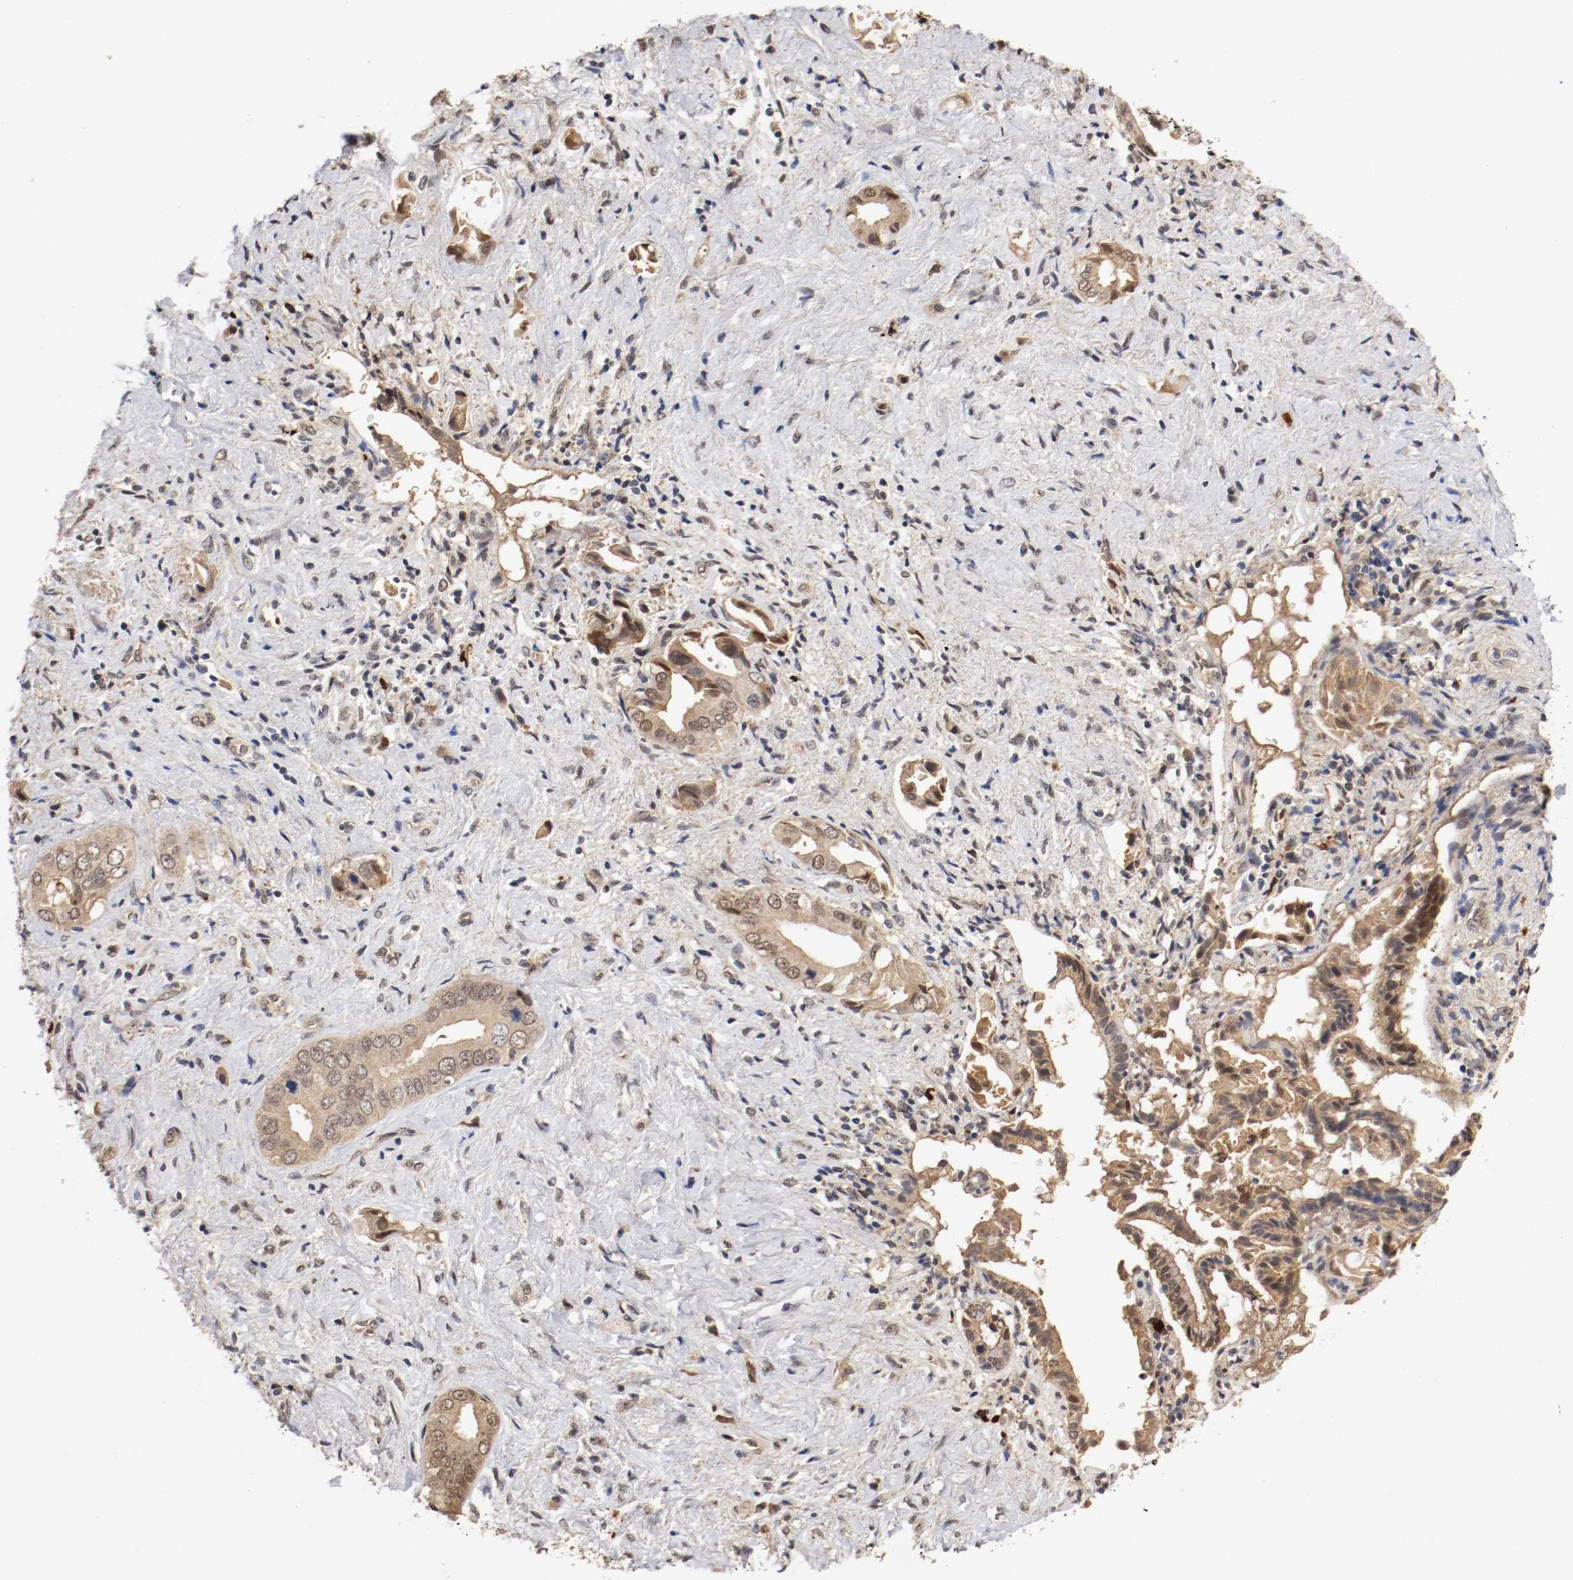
{"staining": {"intensity": "weak", "quantity": ">75%", "location": "cytoplasmic/membranous,nuclear"}, "tissue": "liver cancer", "cell_type": "Tumor cells", "image_type": "cancer", "snomed": [{"axis": "morphology", "description": "Cholangiocarcinoma"}, {"axis": "topography", "description": "Liver"}], "caption": "Protein expression analysis of human cholangiocarcinoma (liver) reveals weak cytoplasmic/membranous and nuclear staining in approximately >75% of tumor cells. The staining is performed using DAB (3,3'-diaminobenzidine) brown chromogen to label protein expression. The nuclei are counter-stained blue using hematoxylin.", "gene": "DNMT3B", "patient": {"sex": "male", "age": 58}}